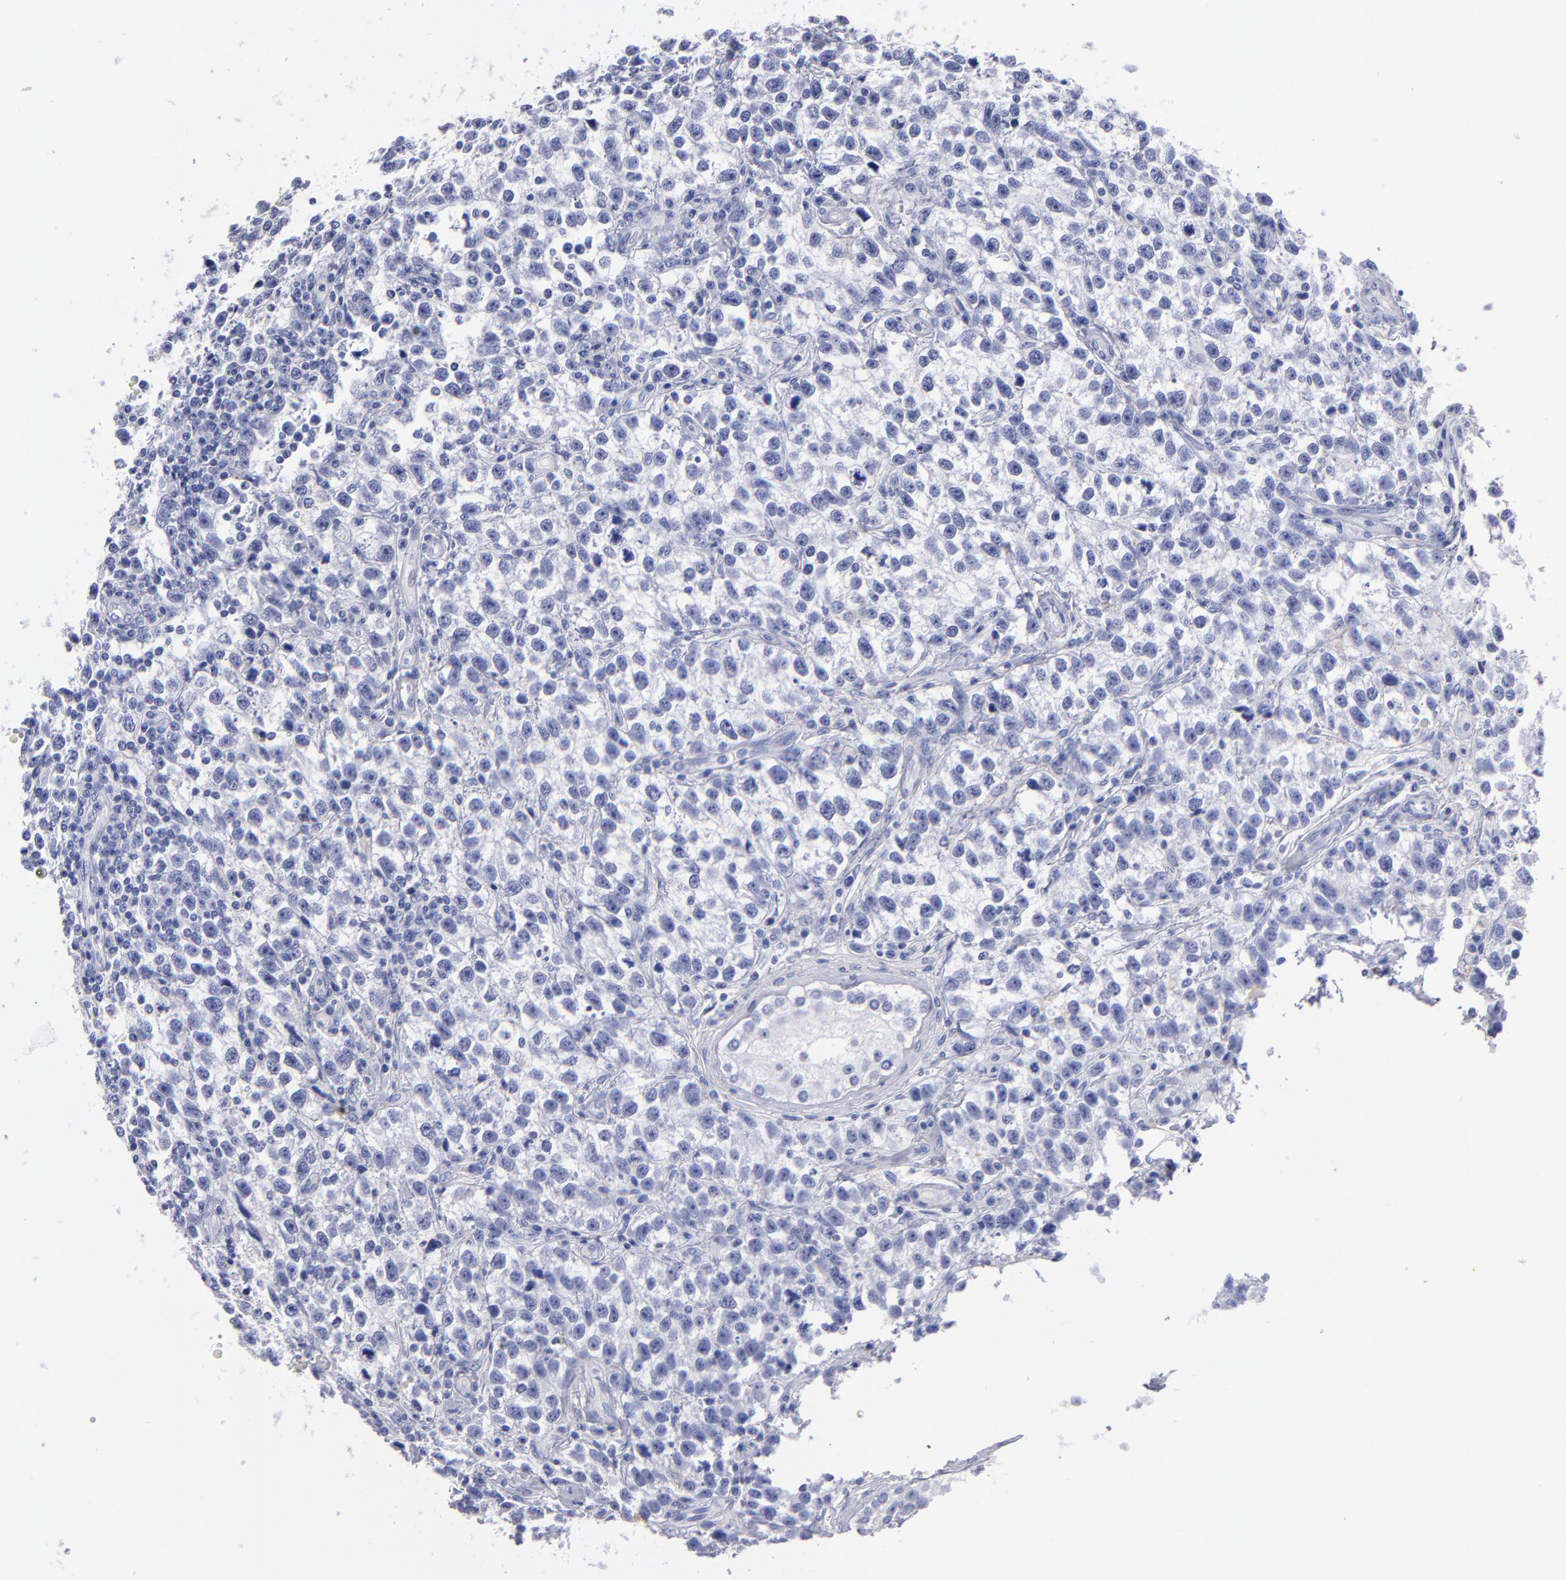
{"staining": {"intensity": "negative", "quantity": "none", "location": "none"}, "tissue": "testis cancer", "cell_type": "Tumor cells", "image_type": "cancer", "snomed": [{"axis": "morphology", "description": "Seminoma, NOS"}, {"axis": "topography", "description": "Testis"}], "caption": "High magnification brightfield microscopy of testis seminoma stained with DAB (brown) and counterstained with hematoxylin (blue): tumor cells show no significant staining.", "gene": "MB", "patient": {"sex": "male", "age": 38}}